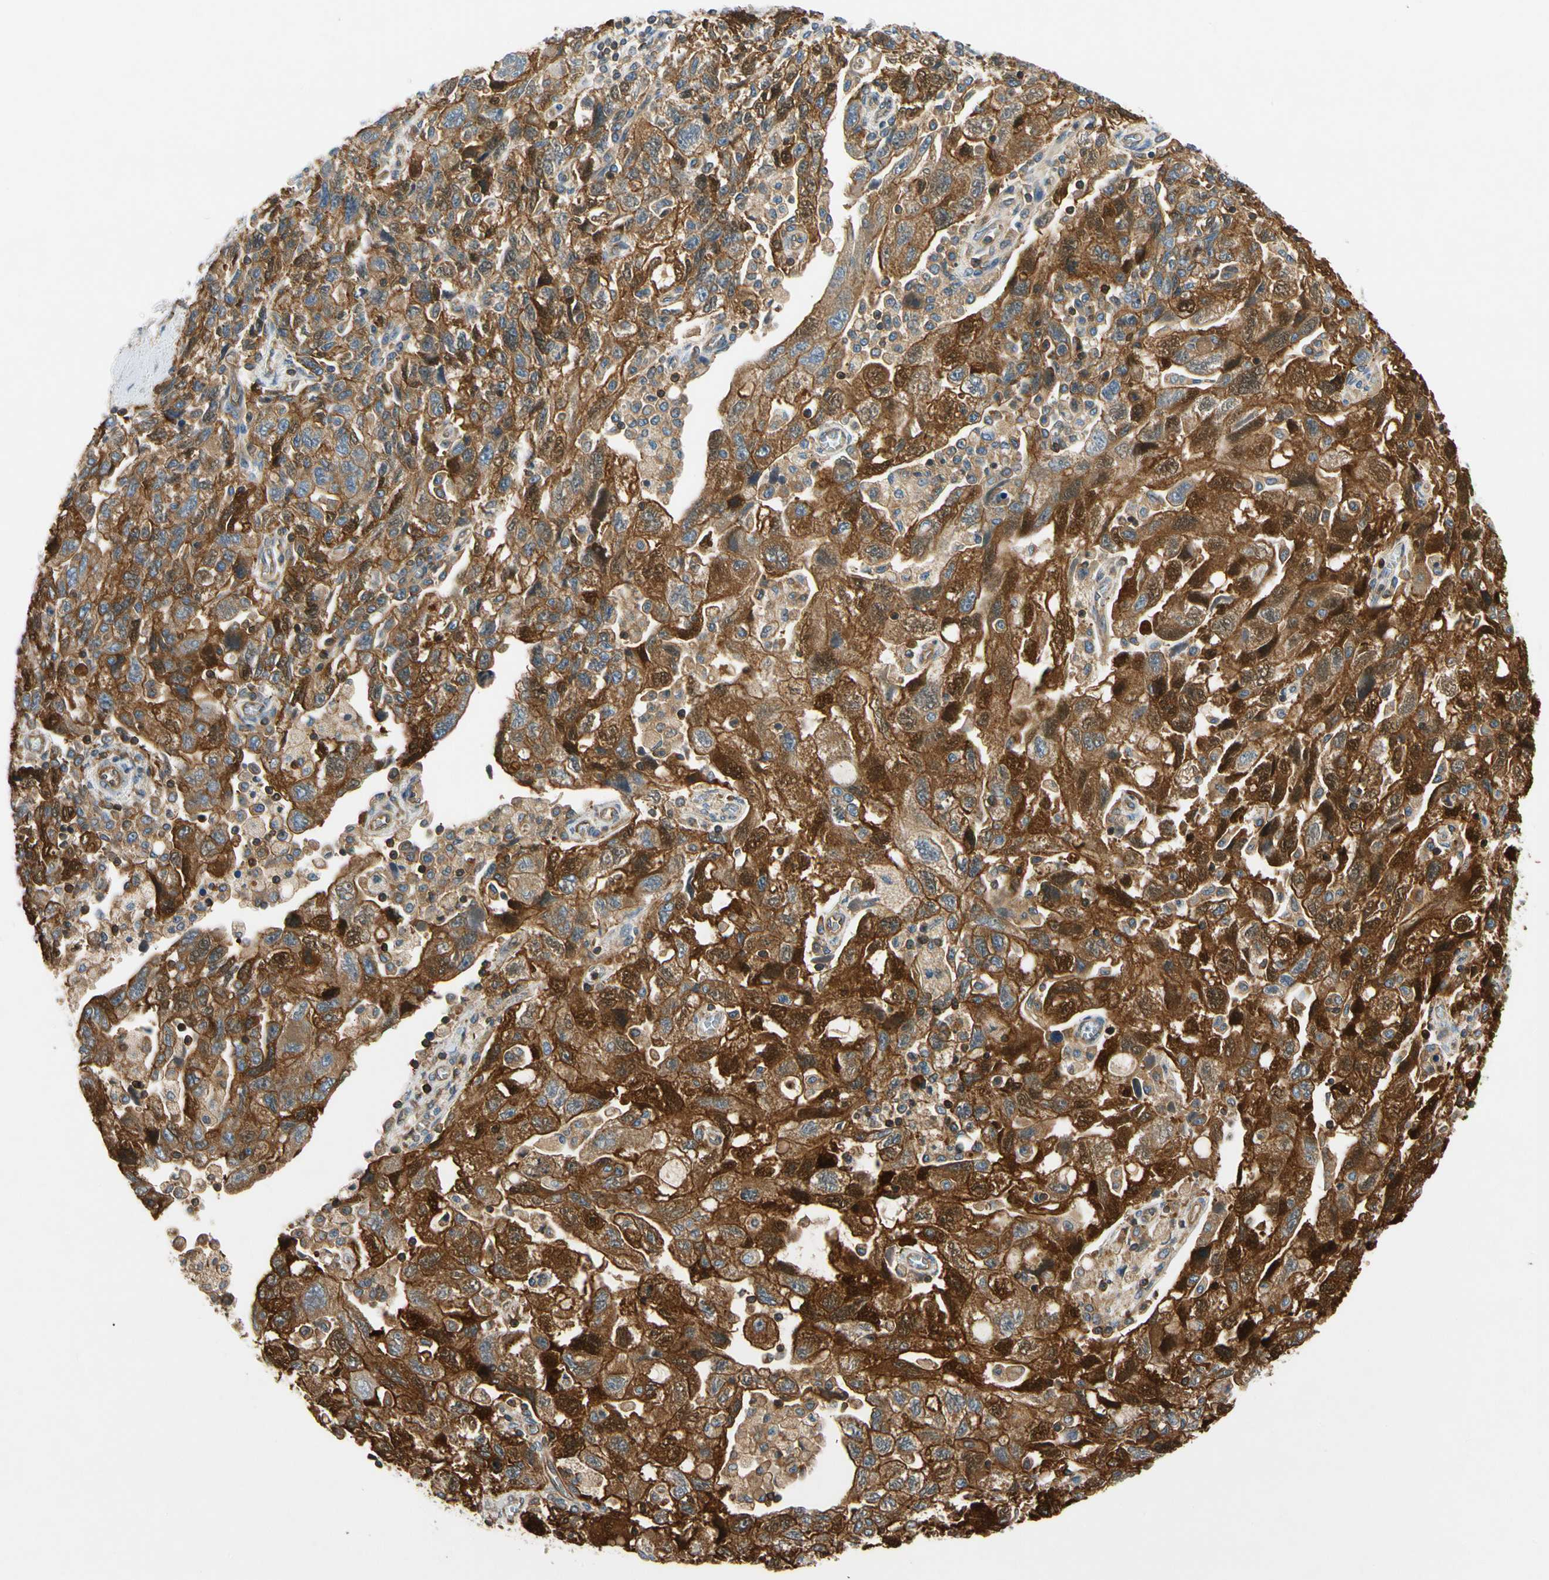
{"staining": {"intensity": "strong", "quantity": ">75%", "location": "cytoplasmic/membranous"}, "tissue": "ovarian cancer", "cell_type": "Tumor cells", "image_type": "cancer", "snomed": [{"axis": "morphology", "description": "Carcinoma, NOS"}, {"axis": "morphology", "description": "Cystadenocarcinoma, serous, NOS"}, {"axis": "topography", "description": "Ovary"}], "caption": "Strong cytoplasmic/membranous positivity for a protein is present in approximately >75% of tumor cells of ovarian cancer (carcinoma) using immunohistochemistry (IHC).", "gene": "TCP11L1", "patient": {"sex": "female", "age": 69}}